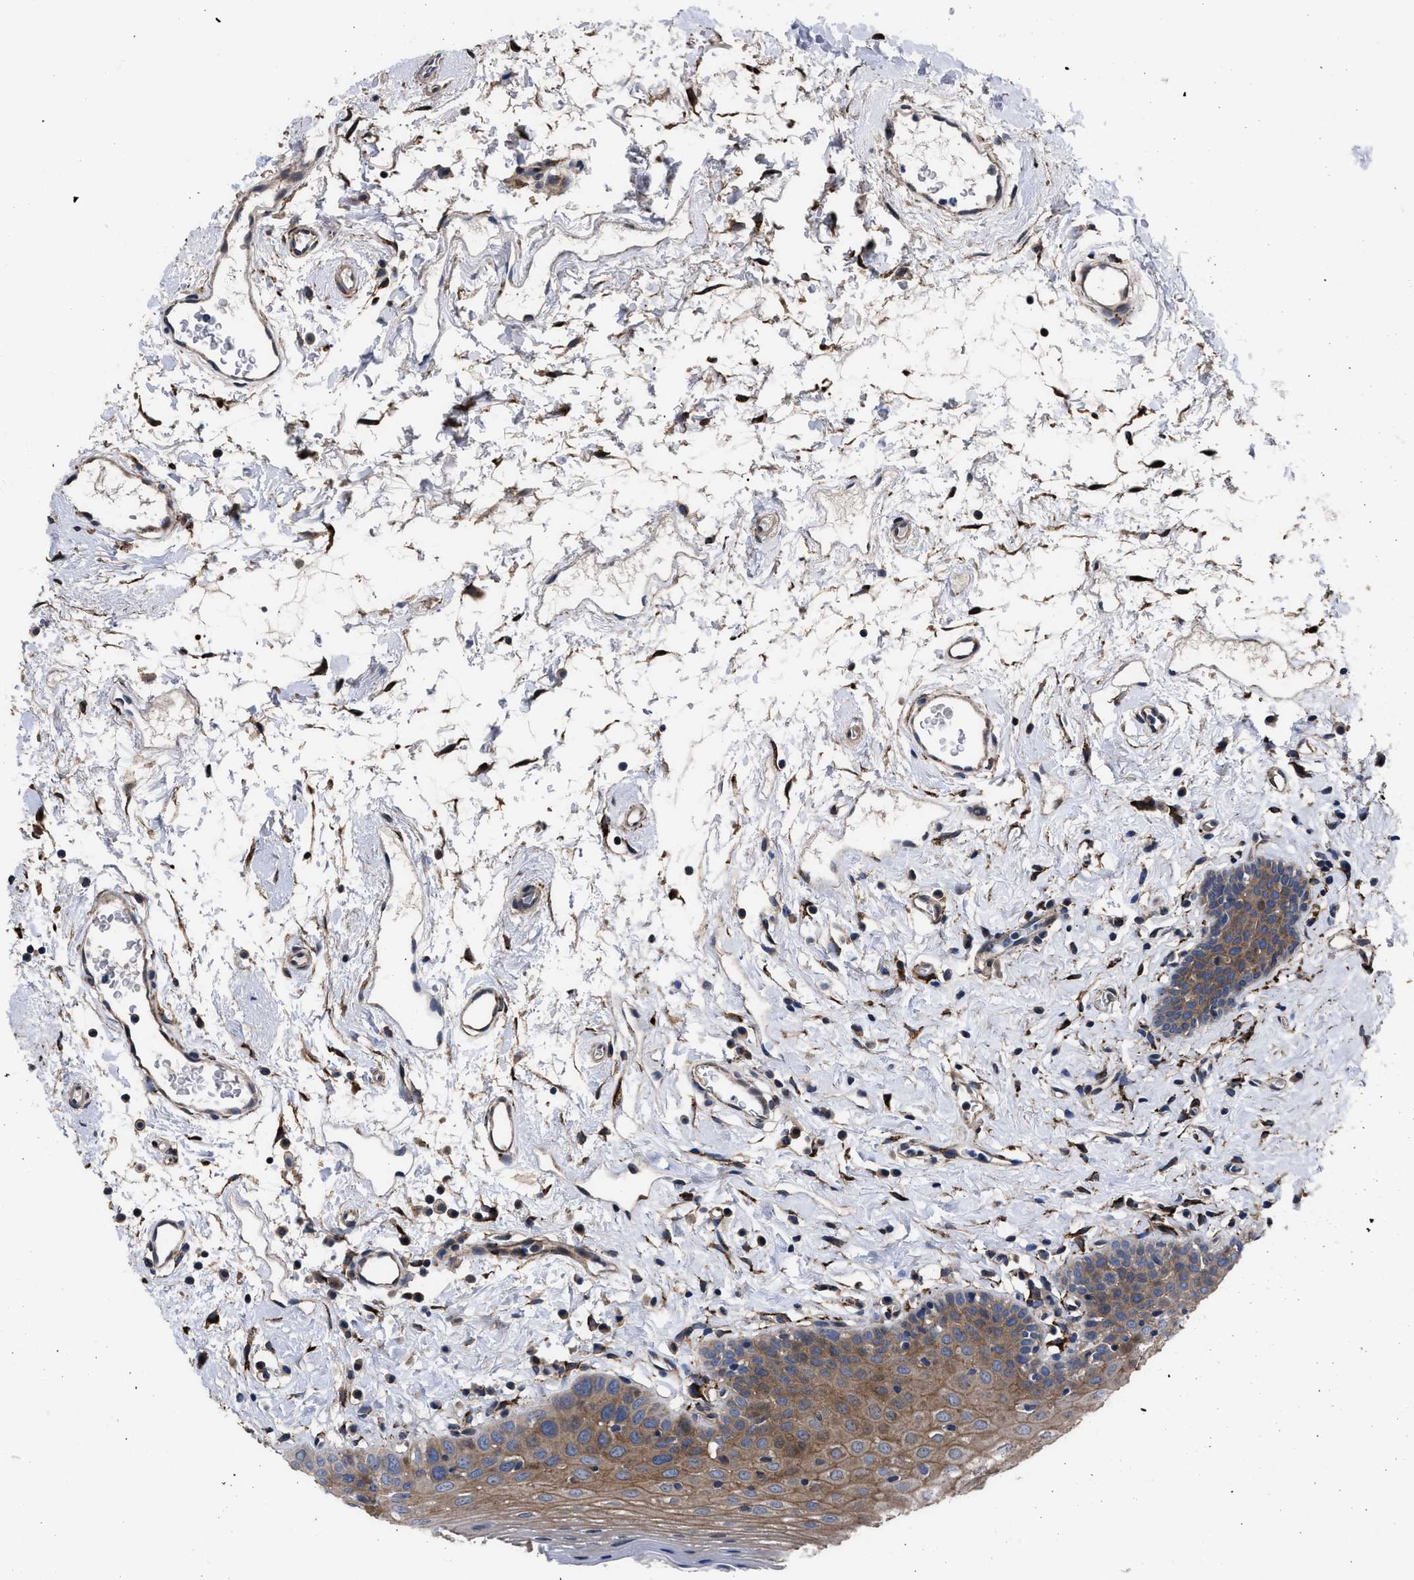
{"staining": {"intensity": "moderate", "quantity": "25%-75%", "location": "cytoplasmic/membranous"}, "tissue": "oral mucosa", "cell_type": "Squamous epithelial cells", "image_type": "normal", "snomed": [{"axis": "morphology", "description": "Normal tissue, NOS"}, {"axis": "topography", "description": "Oral tissue"}], "caption": "A micrograph of oral mucosa stained for a protein exhibits moderate cytoplasmic/membranous brown staining in squamous epithelial cells. (Stains: DAB (3,3'-diaminobenzidine) in brown, nuclei in blue, Microscopy: brightfield microscopy at high magnification).", "gene": "SQLE", "patient": {"sex": "male", "age": 66}}